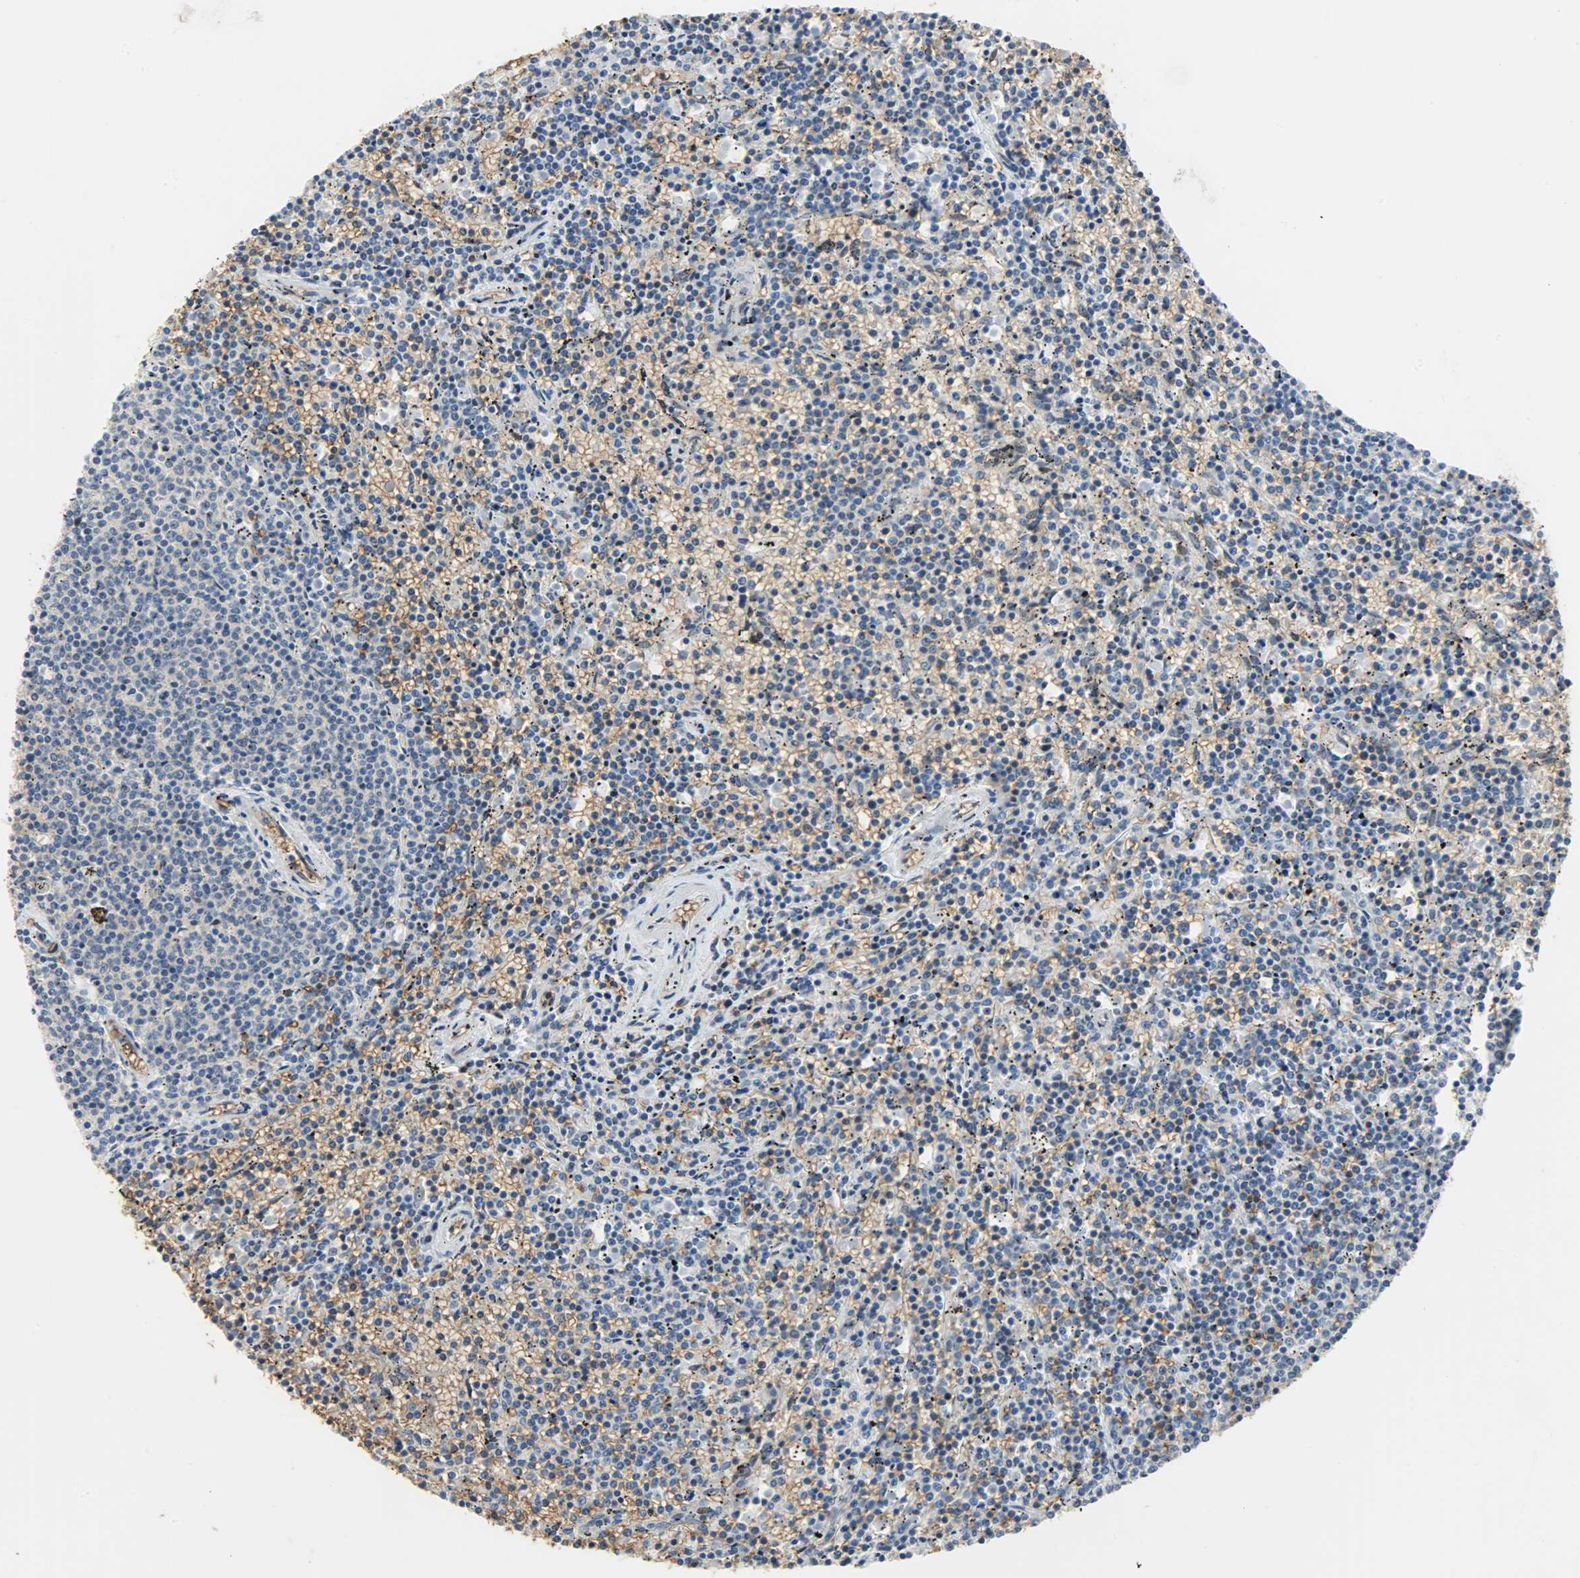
{"staining": {"intensity": "negative", "quantity": "none", "location": "none"}, "tissue": "lymphoma", "cell_type": "Tumor cells", "image_type": "cancer", "snomed": [{"axis": "morphology", "description": "Malignant lymphoma, non-Hodgkin's type, Low grade"}, {"axis": "topography", "description": "Spleen"}], "caption": "A high-resolution histopathology image shows IHC staining of lymphoma, which shows no significant expression in tumor cells.", "gene": "SNAI1", "patient": {"sex": "female", "age": 50}}